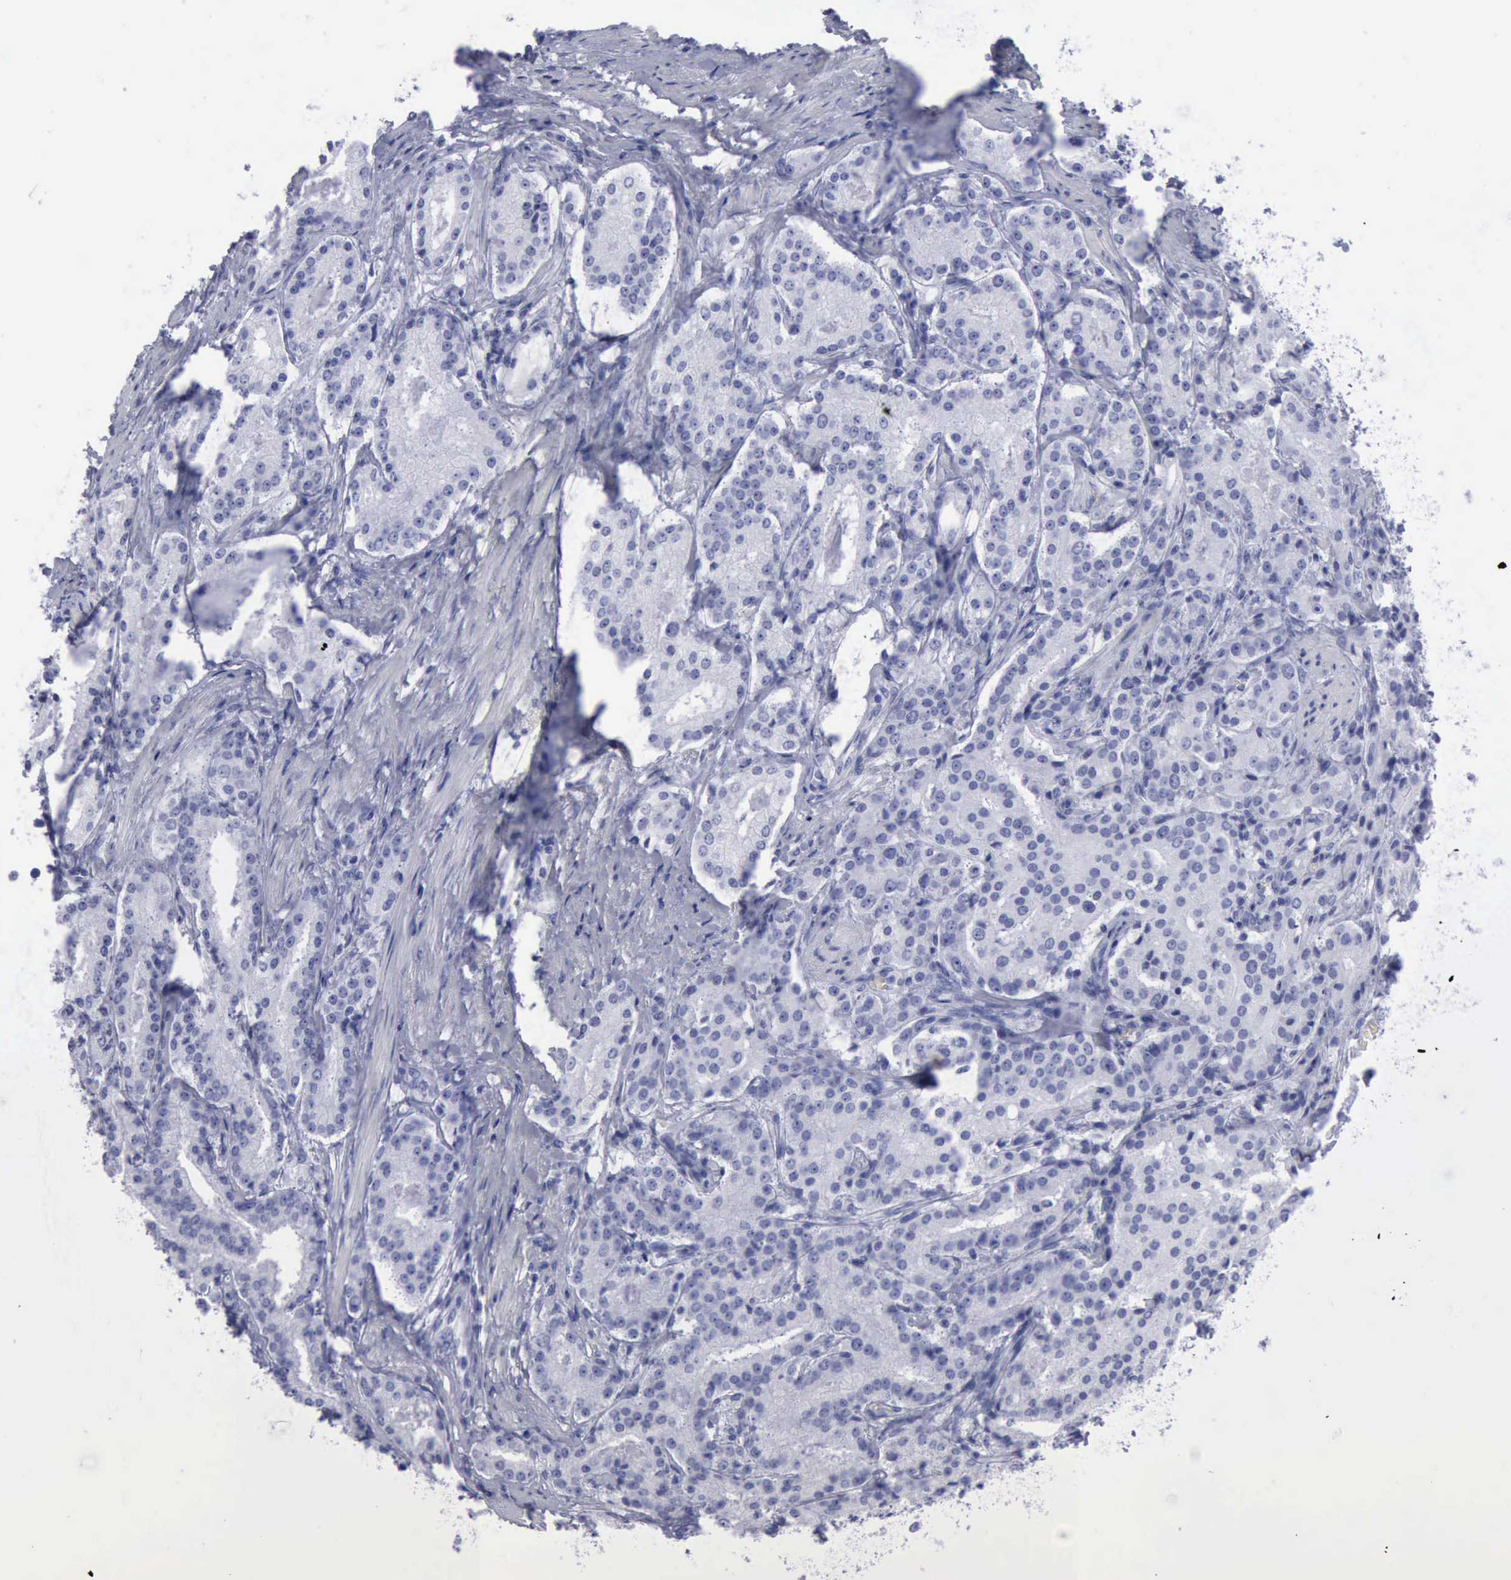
{"staining": {"intensity": "negative", "quantity": "none", "location": "none"}, "tissue": "prostate cancer", "cell_type": "Tumor cells", "image_type": "cancer", "snomed": [{"axis": "morphology", "description": "Adenocarcinoma, Medium grade"}, {"axis": "topography", "description": "Prostate"}], "caption": "Immunohistochemistry photomicrograph of neoplastic tissue: medium-grade adenocarcinoma (prostate) stained with DAB (3,3'-diaminobenzidine) reveals no significant protein positivity in tumor cells.", "gene": "KRT13", "patient": {"sex": "male", "age": 72}}